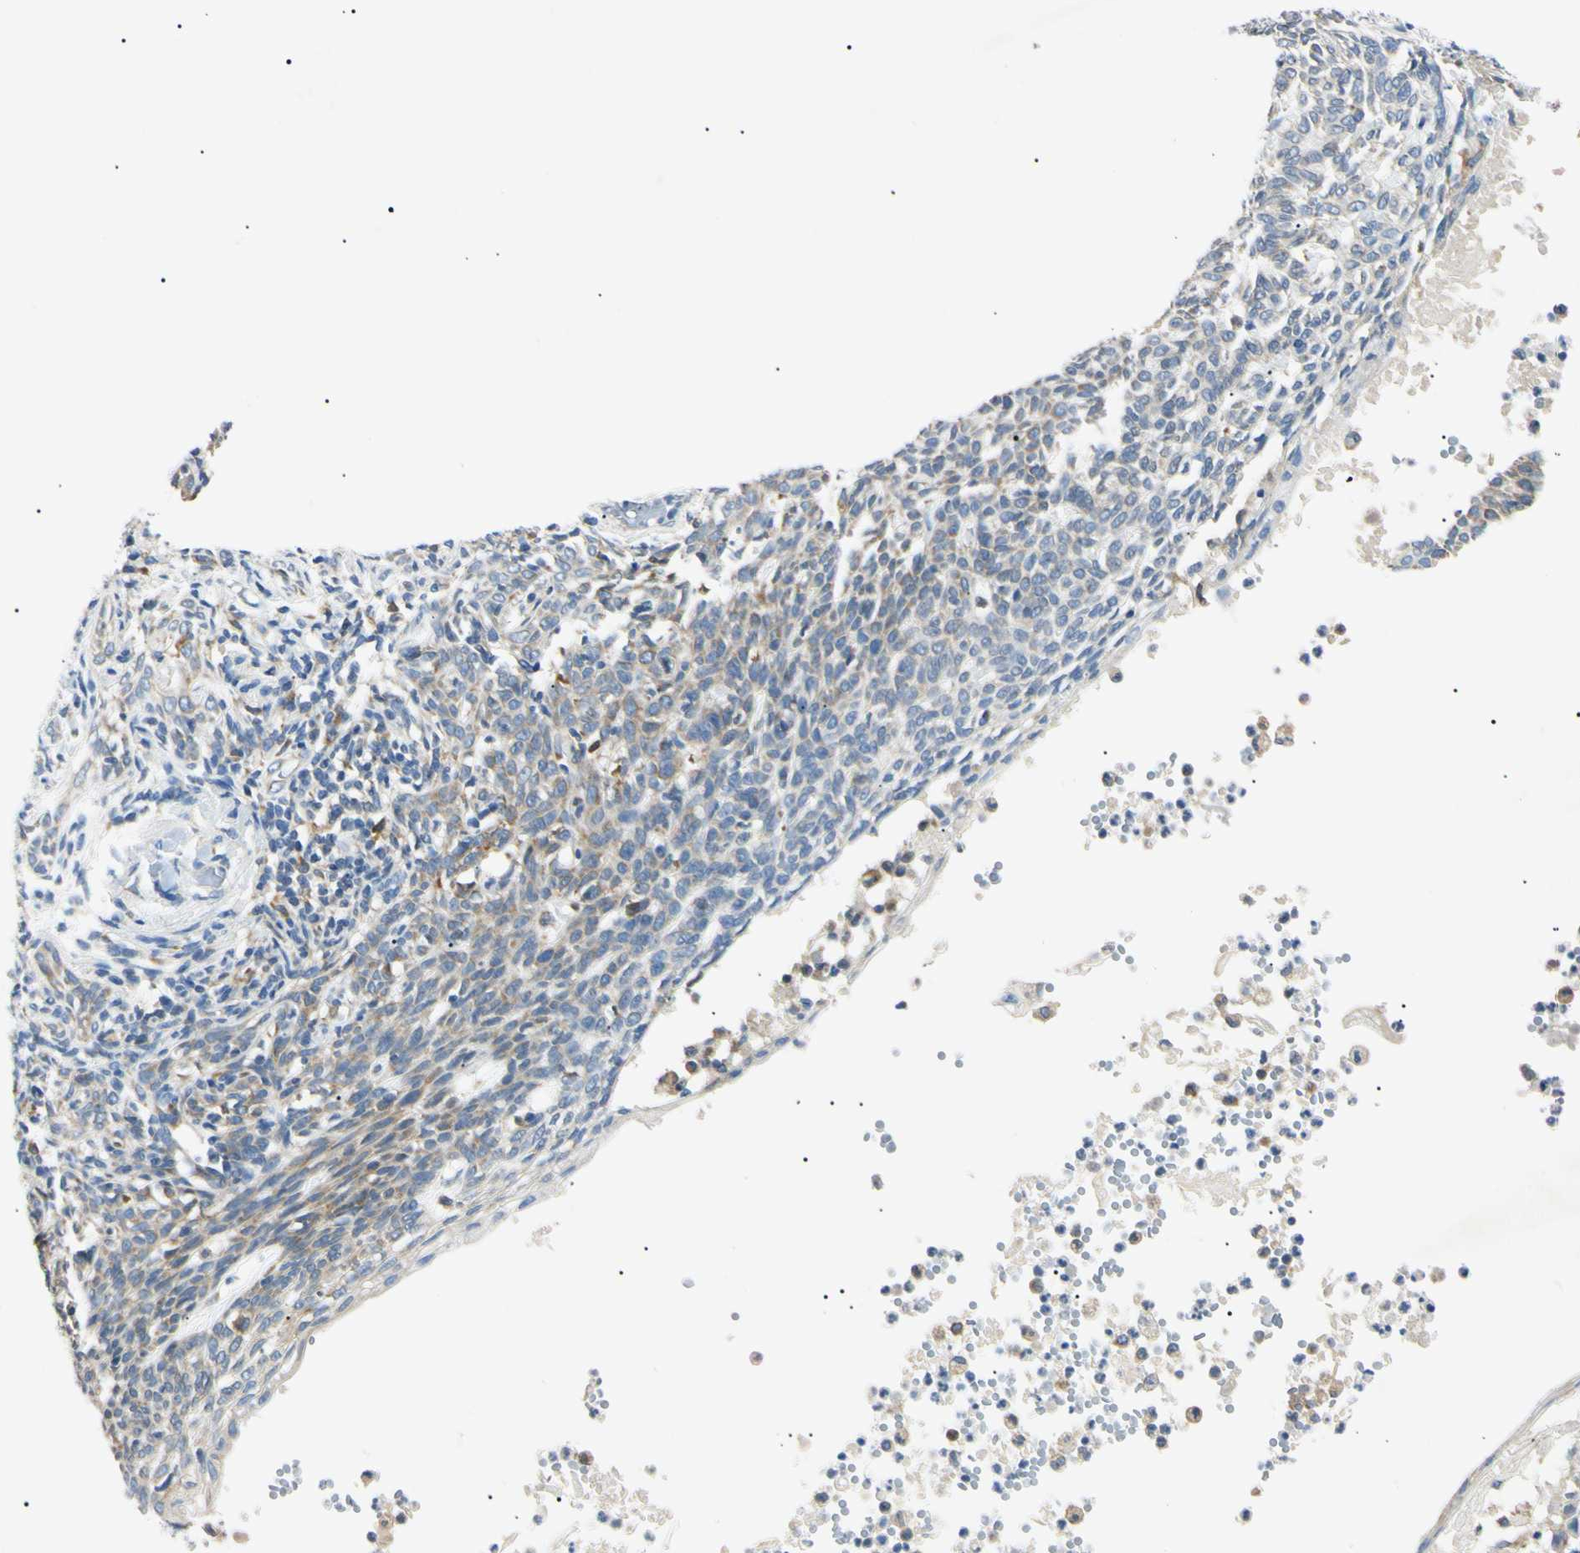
{"staining": {"intensity": "weak", "quantity": "25%-75%", "location": "cytoplasmic/membranous"}, "tissue": "skin cancer", "cell_type": "Tumor cells", "image_type": "cancer", "snomed": [{"axis": "morphology", "description": "Normal tissue, NOS"}, {"axis": "morphology", "description": "Basal cell carcinoma"}, {"axis": "topography", "description": "Skin"}], "caption": "Skin cancer stained with a protein marker exhibits weak staining in tumor cells.", "gene": "DNAJB12", "patient": {"sex": "male", "age": 87}}